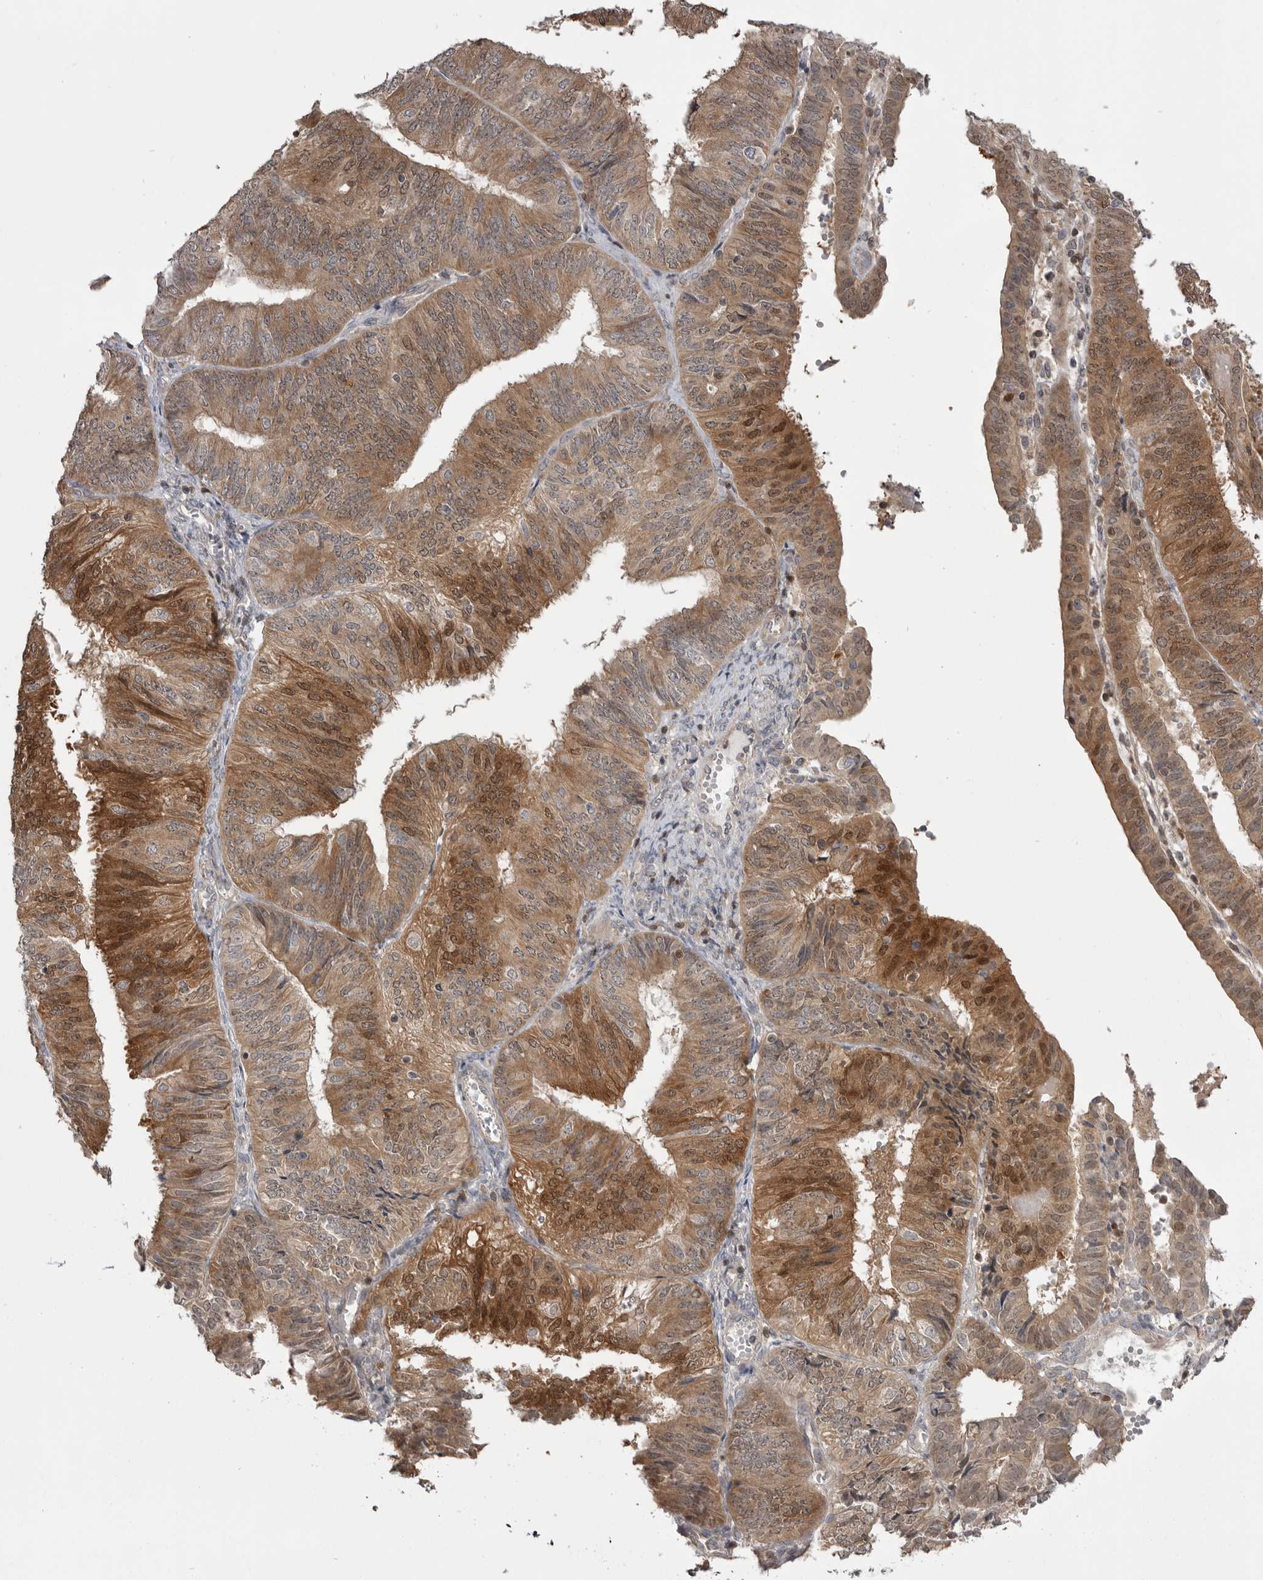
{"staining": {"intensity": "moderate", "quantity": ">75%", "location": "cytoplasmic/membranous,nuclear"}, "tissue": "endometrial cancer", "cell_type": "Tumor cells", "image_type": "cancer", "snomed": [{"axis": "morphology", "description": "Adenocarcinoma, NOS"}, {"axis": "topography", "description": "Endometrium"}], "caption": "Immunohistochemistry photomicrograph of neoplastic tissue: endometrial cancer stained using immunohistochemistry shows medium levels of moderate protein expression localized specifically in the cytoplasmic/membranous and nuclear of tumor cells, appearing as a cytoplasmic/membranous and nuclear brown color.", "gene": "MAPK13", "patient": {"sex": "female", "age": 58}}